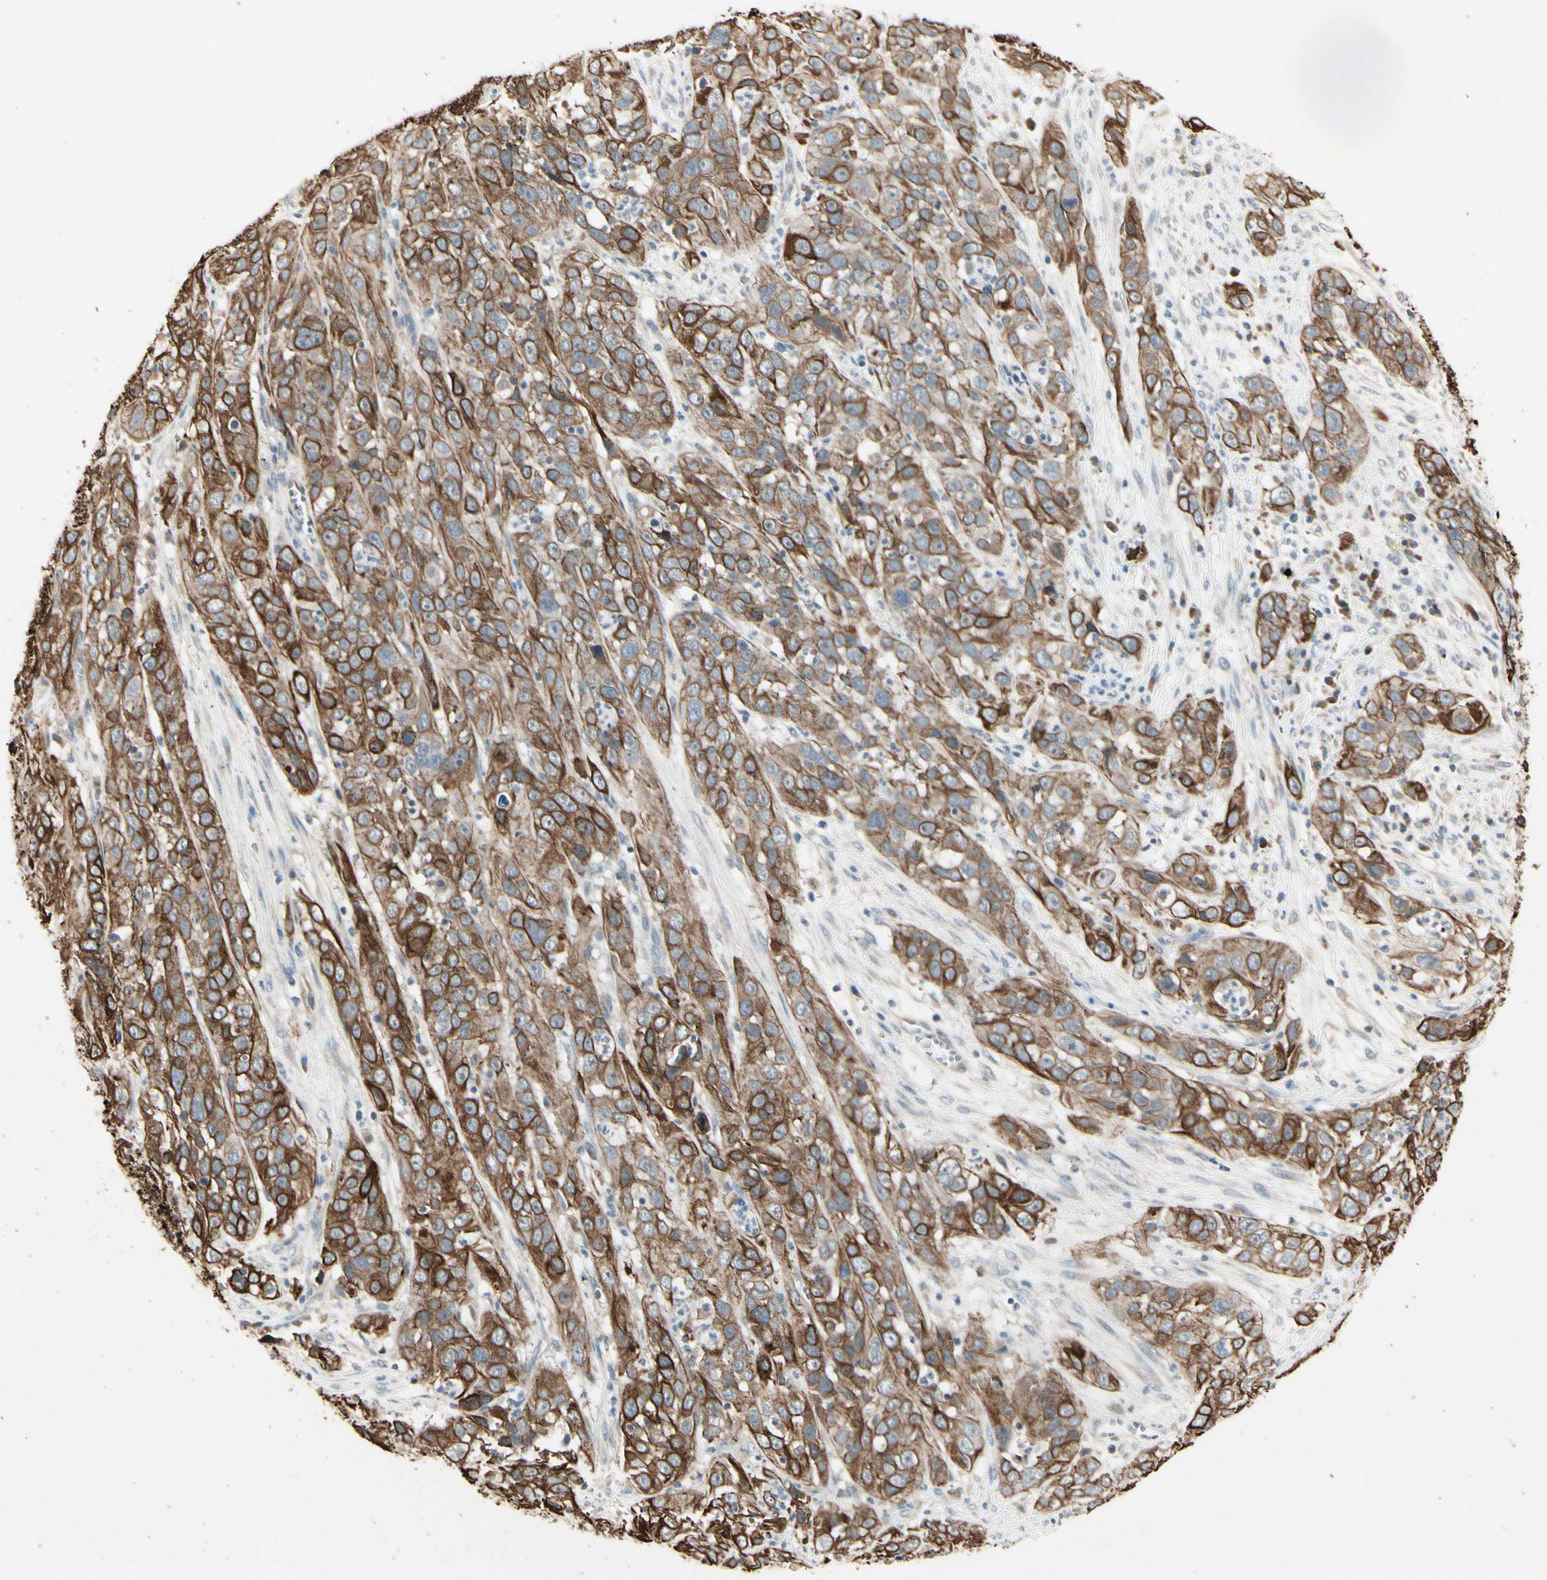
{"staining": {"intensity": "strong", "quantity": ">75%", "location": "cytoplasmic/membranous"}, "tissue": "cervical cancer", "cell_type": "Tumor cells", "image_type": "cancer", "snomed": [{"axis": "morphology", "description": "Squamous cell carcinoma, NOS"}, {"axis": "topography", "description": "Cervix"}], "caption": "A brown stain shows strong cytoplasmic/membranous staining of a protein in cervical squamous cell carcinoma tumor cells.", "gene": "SKIL", "patient": {"sex": "female", "age": 32}}